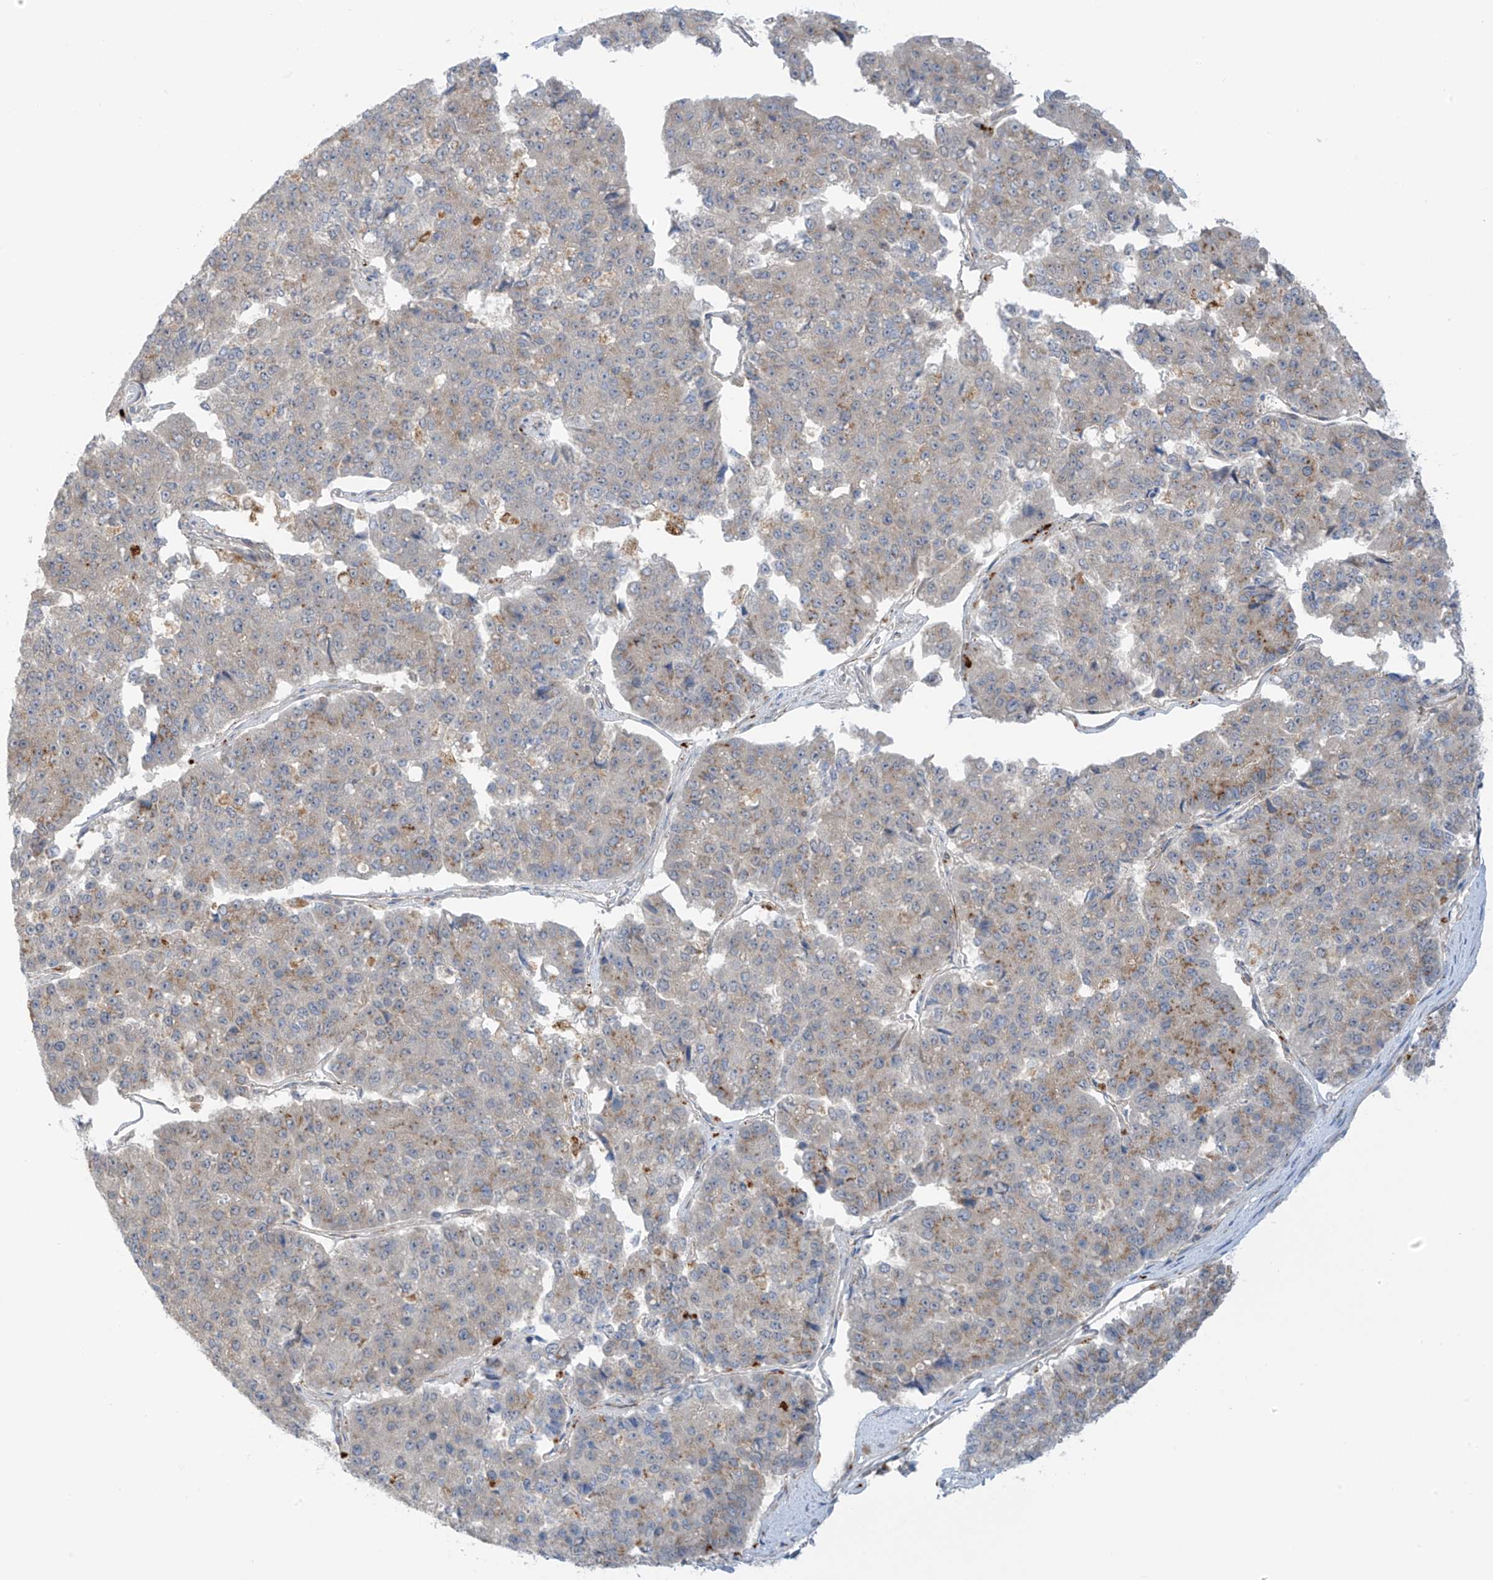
{"staining": {"intensity": "weak", "quantity": "25%-75%", "location": "cytoplasmic/membranous"}, "tissue": "pancreatic cancer", "cell_type": "Tumor cells", "image_type": "cancer", "snomed": [{"axis": "morphology", "description": "Adenocarcinoma, NOS"}, {"axis": "topography", "description": "Pancreas"}], "caption": "This micrograph displays immunohistochemistry (IHC) staining of pancreatic adenocarcinoma, with low weak cytoplasmic/membranous staining in approximately 25%-75% of tumor cells.", "gene": "HS6ST2", "patient": {"sex": "male", "age": 50}}